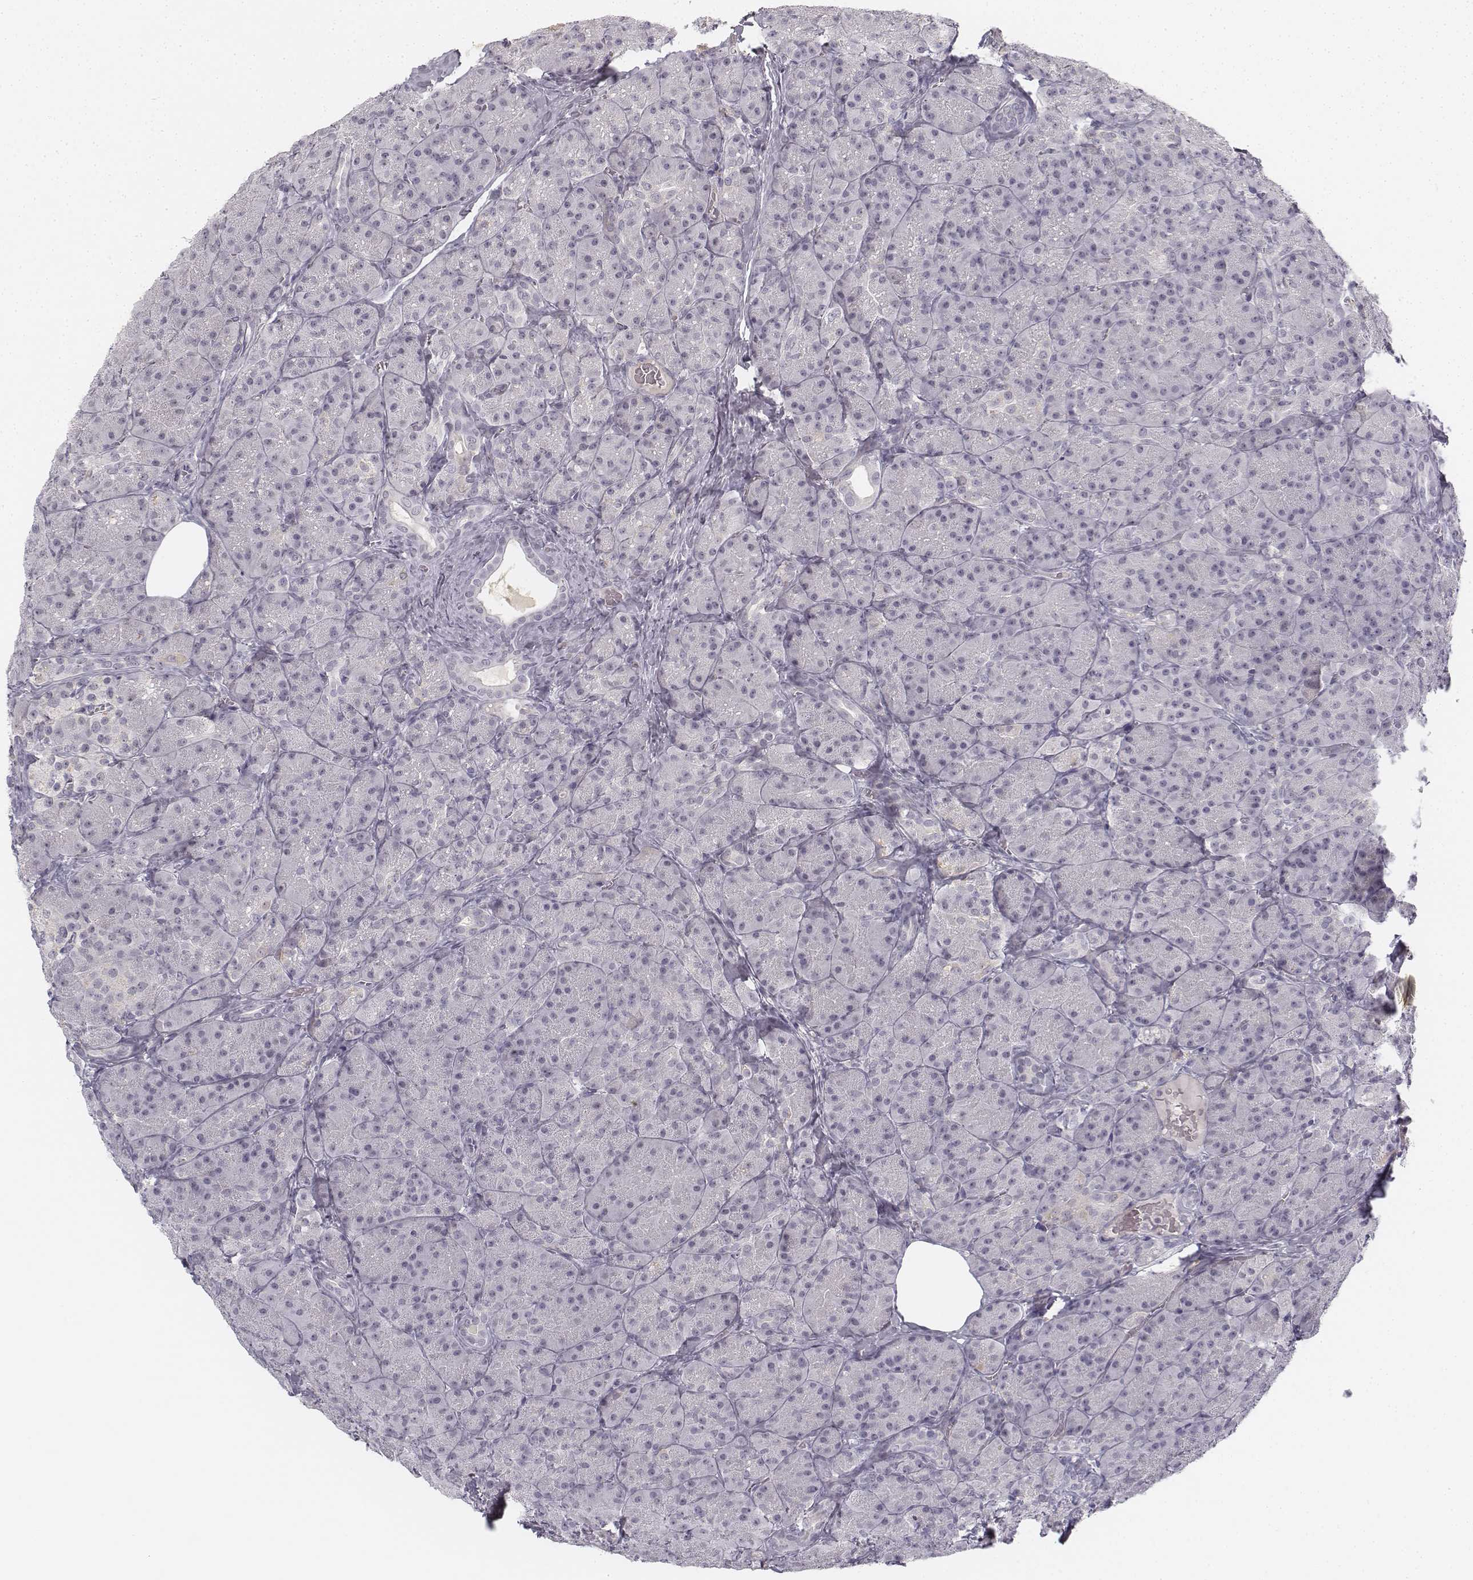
{"staining": {"intensity": "negative", "quantity": "none", "location": "none"}, "tissue": "pancreas", "cell_type": "Exocrine glandular cells", "image_type": "normal", "snomed": [{"axis": "morphology", "description": "Normal tissue, NOS"}, {"axis": "topography", "description": "Pancreas"}], "caption": "Exocrine glandular cells are negative for protein expression in unremarkable human pancreas. (DAB (3,3'-diaminobenzidine) immunohistochemistry (IHC) with hematoxylin counter stain).", "gene": "KRT84", "patient": {"sex": "male", "age": 57}}